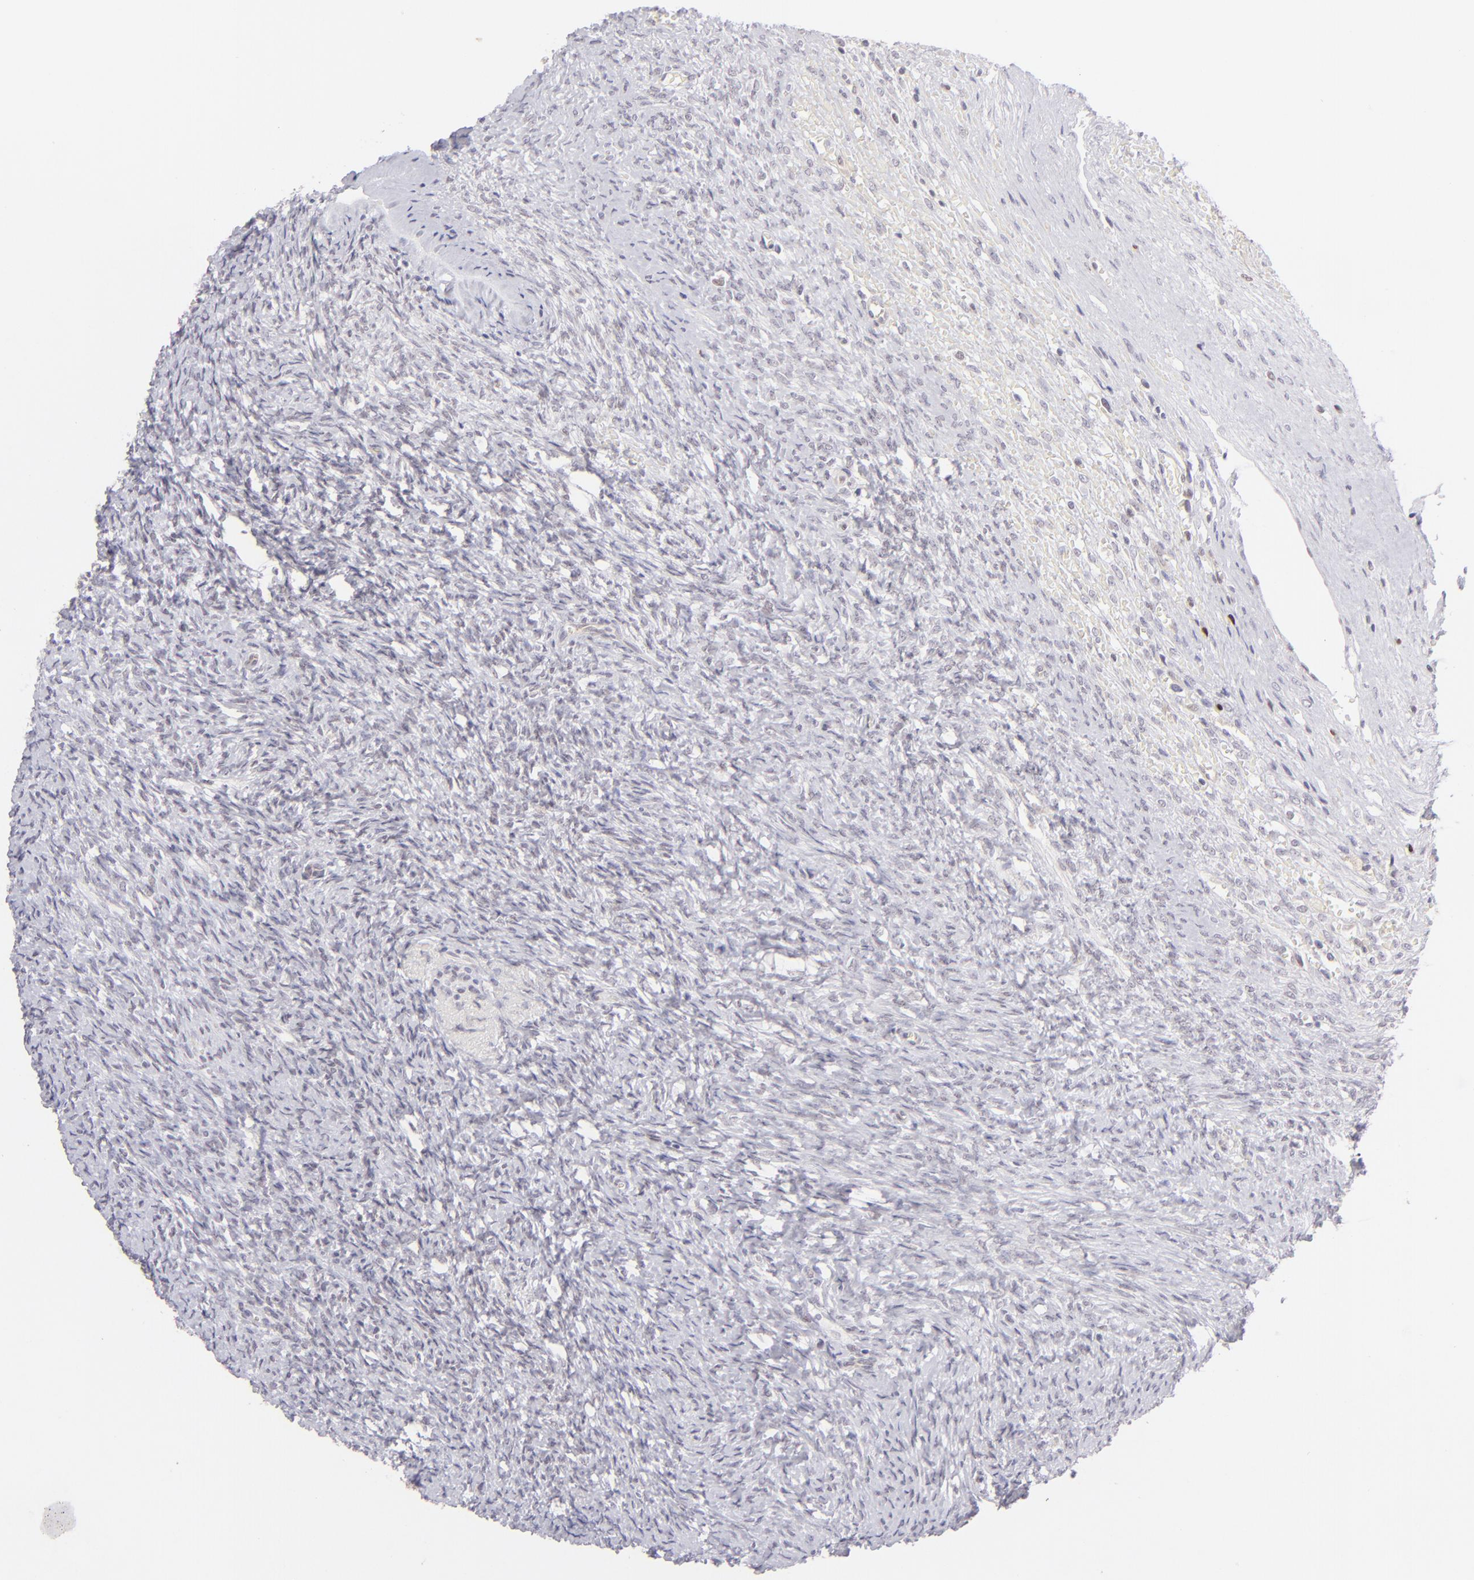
{"staining": {"intensity": "negative", "quantity": "none", "location": "none"}, "tissue": "ovary", "cell_type": "Follicle cells", "image_type": "normal", "snomed": [{"axis": "morphology", "description": "Normal tissue, NOS"}, {"axis": "topography", "description": "Ovary"}], "caption": "Ovary was stained to show a protein in brown. There is no significant staining in follicle cells. (Stains: DAB immunohistochemistry (IHC) with hematoxylin counter stain, Microscopy: brightfield microscopy at high magnification).", "gene": "POU2F1", "patient": {"sex": "female", "age": 56}}